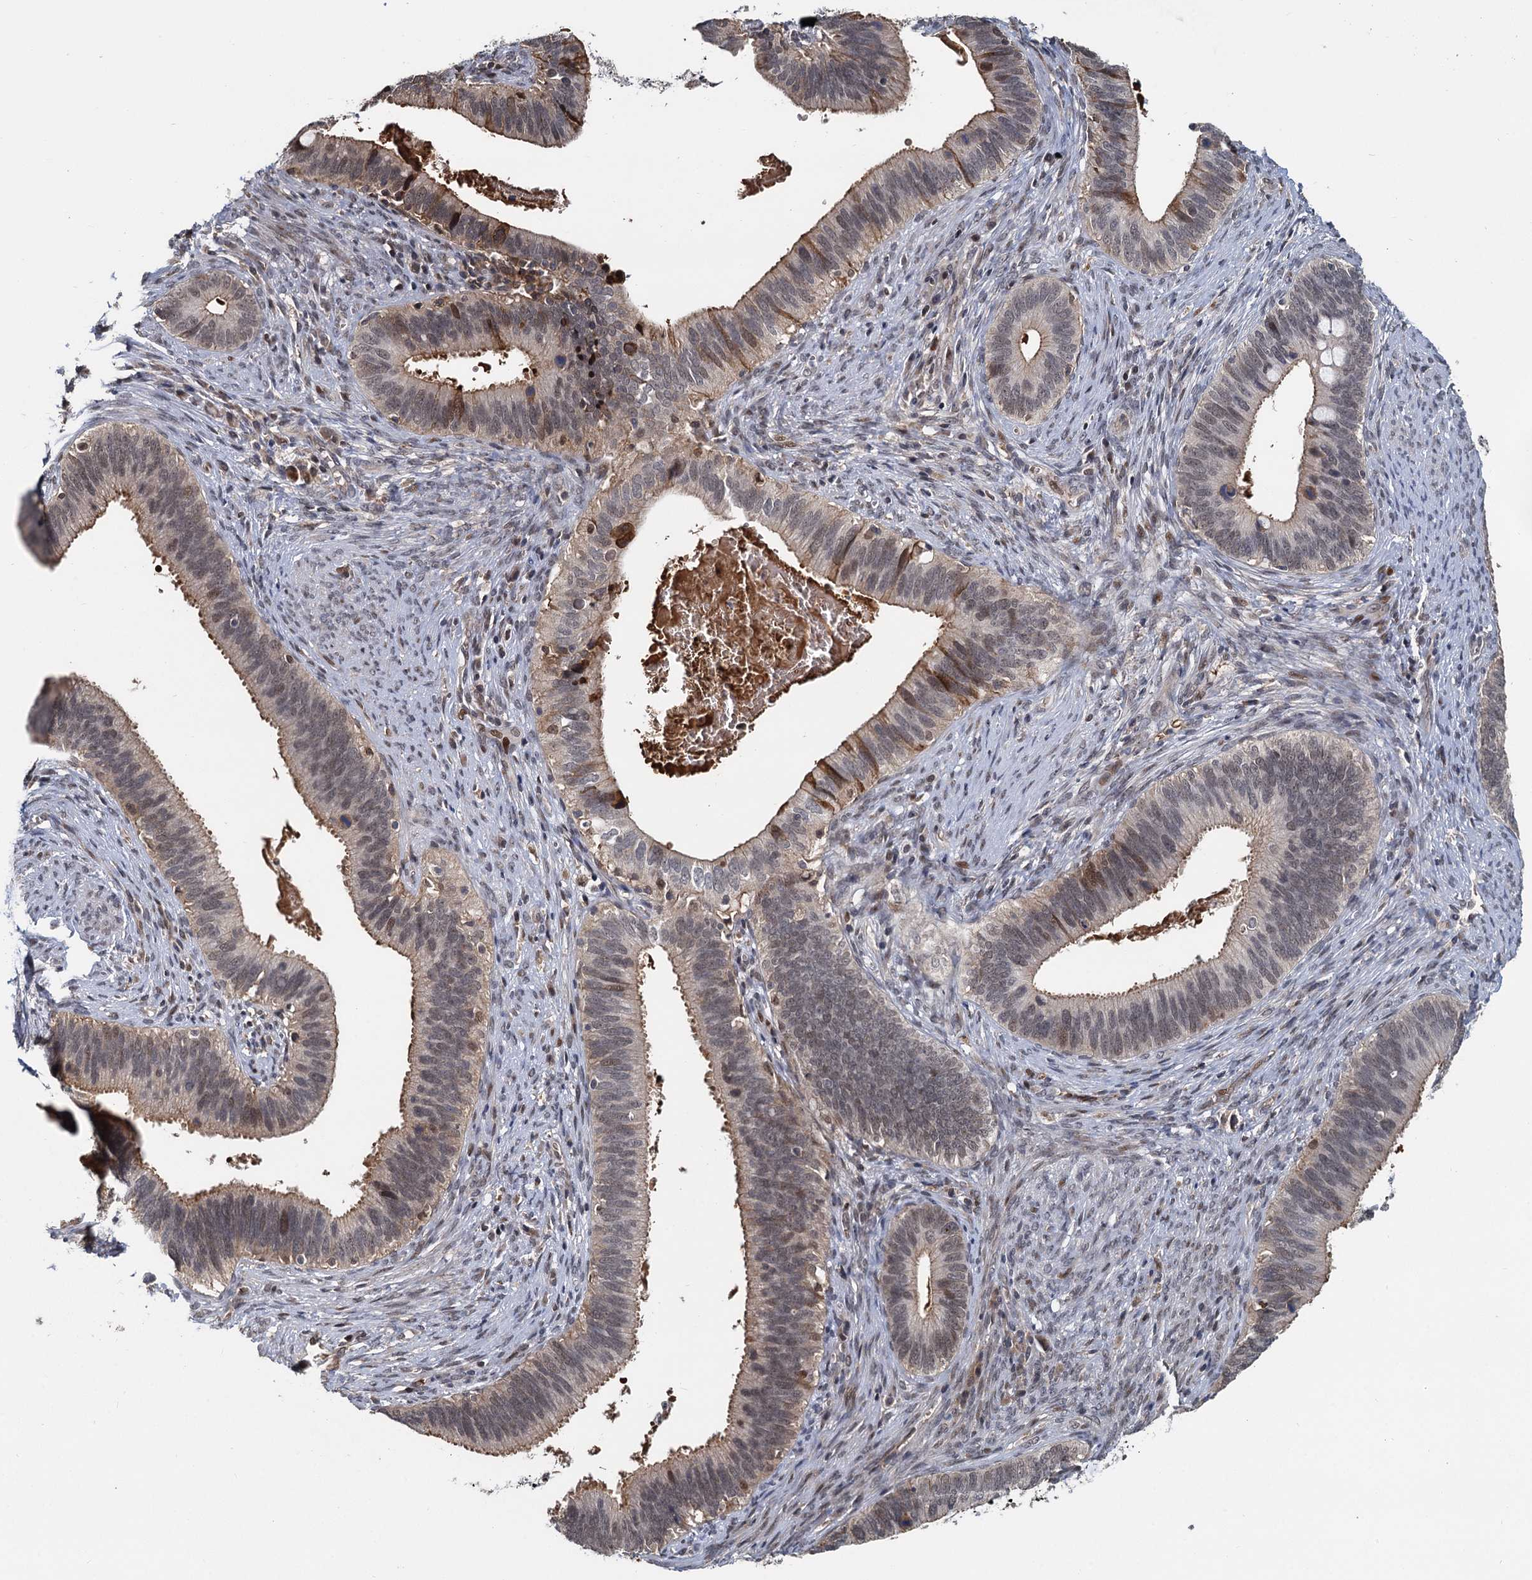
{"staining": {"intensity": "weak", "quantity": ">75%", "location": "cytoplasmic/membranous,nuclear"}, "tissue": "cervical cancer", "cell_type": "Tumor cells", "image_type": "cancer", "snomed": [{"axis": "morphology", "description": "Adenocarcinoma, NOS"}, {"axis": "topography", "description": "Cervix"}], "caption": "Protein staining shows weak cytoplasmic/membranous and nuclear expression in approximately >75% of tumor cells in cervical adenocarcinoma.", "gene": "FANCI", "patient": {"sex": "female", "age": 42}}